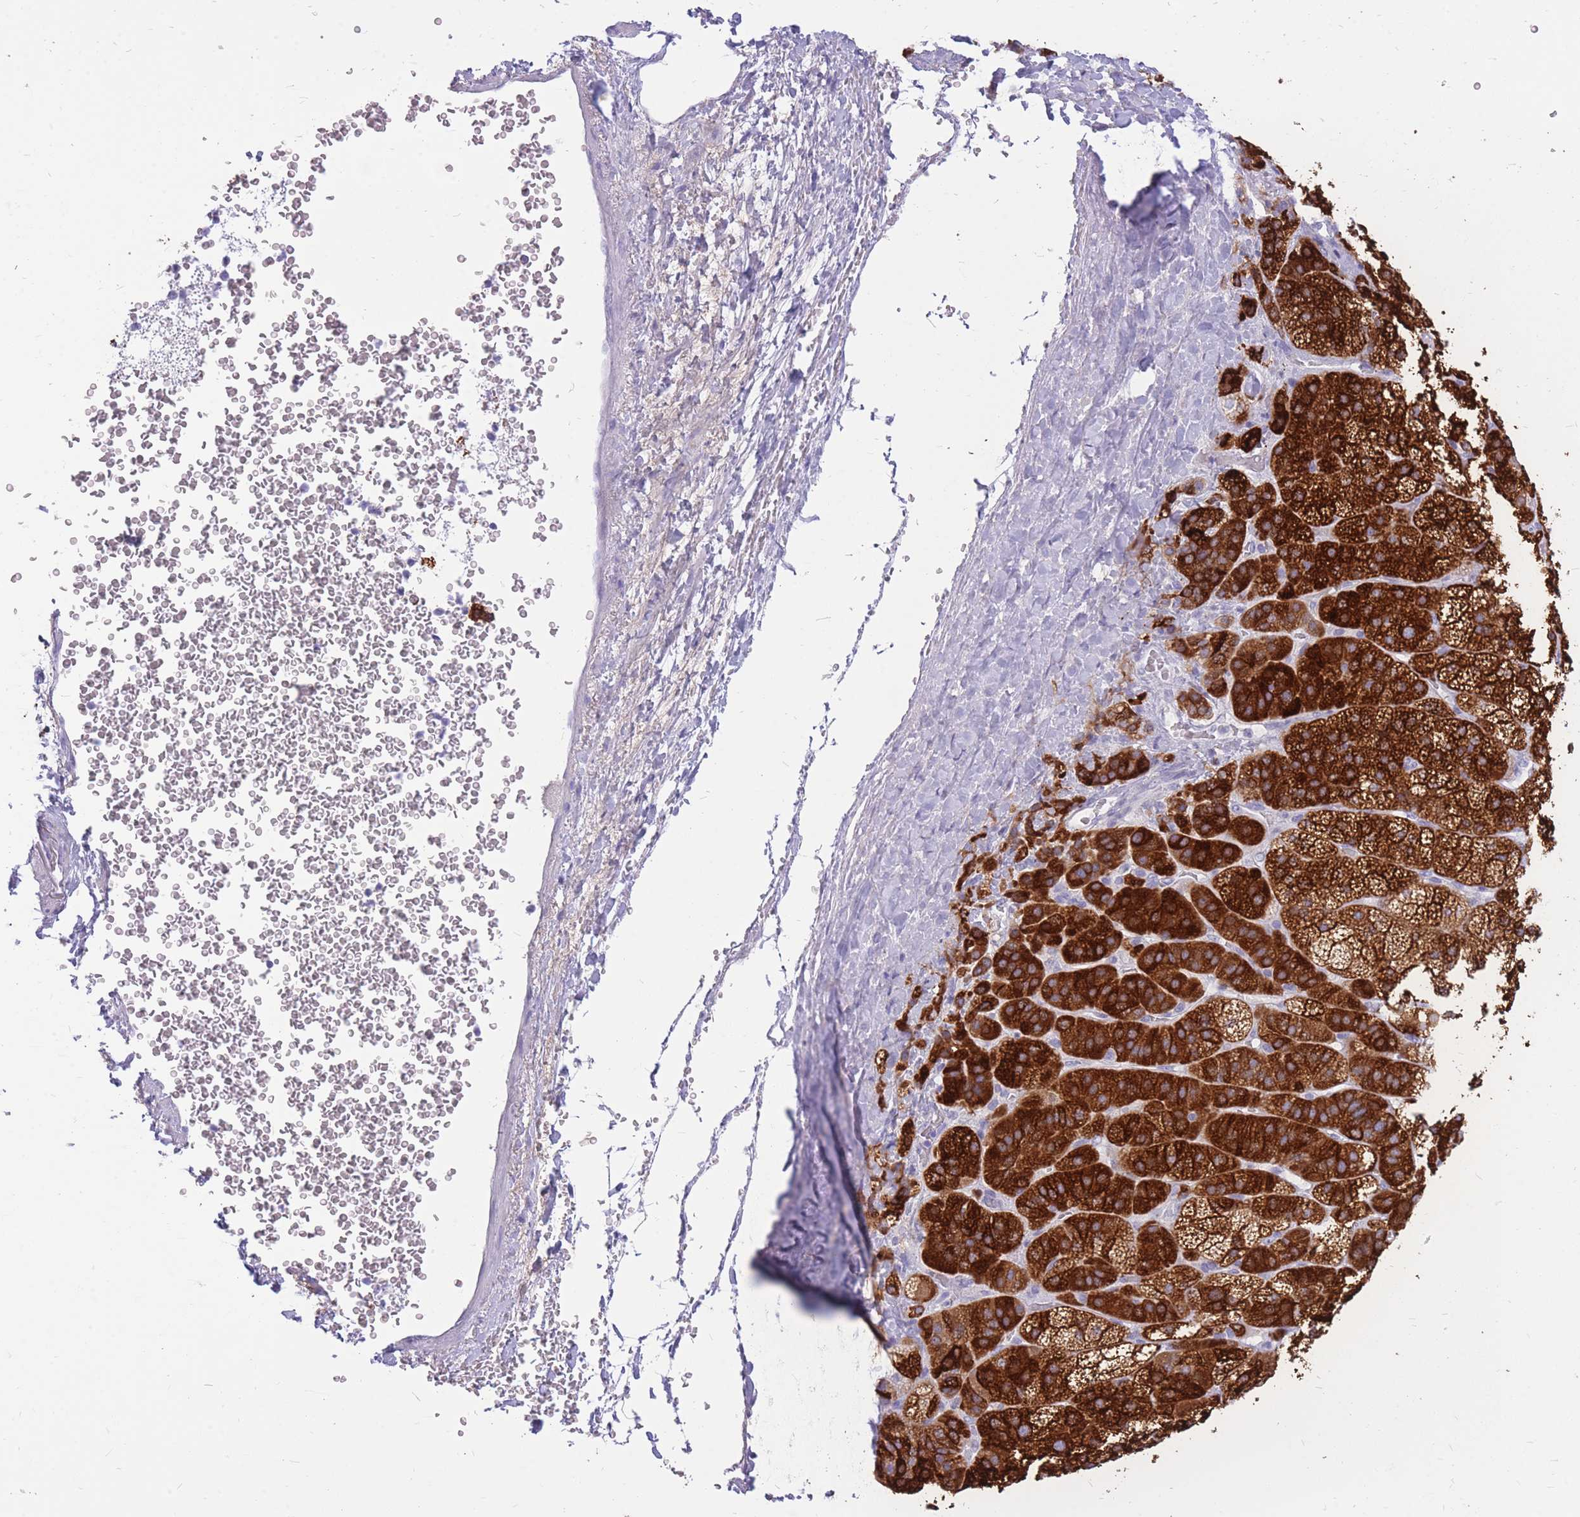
{"staining": {"intensity": "strong", "quantity": "25%-75%", "location": "cytoplasmic/membranous"}, "tissue": "adrenal gland", "cell_type": "Glandular cells", "image_type": "normal", "snomed": [{"axis": "morphology", "description": "Normal tissue, NOS"}, {"axis": "topography", "description": "Adrenal gland"}], "caption": "Immunohistochemistry (IHC) histopathology image of unremarkable adrenal gland: adrenal gland stained using immunohistochemistry (IHC) exhibits high levels of strong protein expression localized specifically in the cytoplasmic/membranous of glandular cells, appearing as a cytoplasmic/membranous brown color.", "gene": "CYP21A2", "patient": {"sex": "female", "age": 70}}